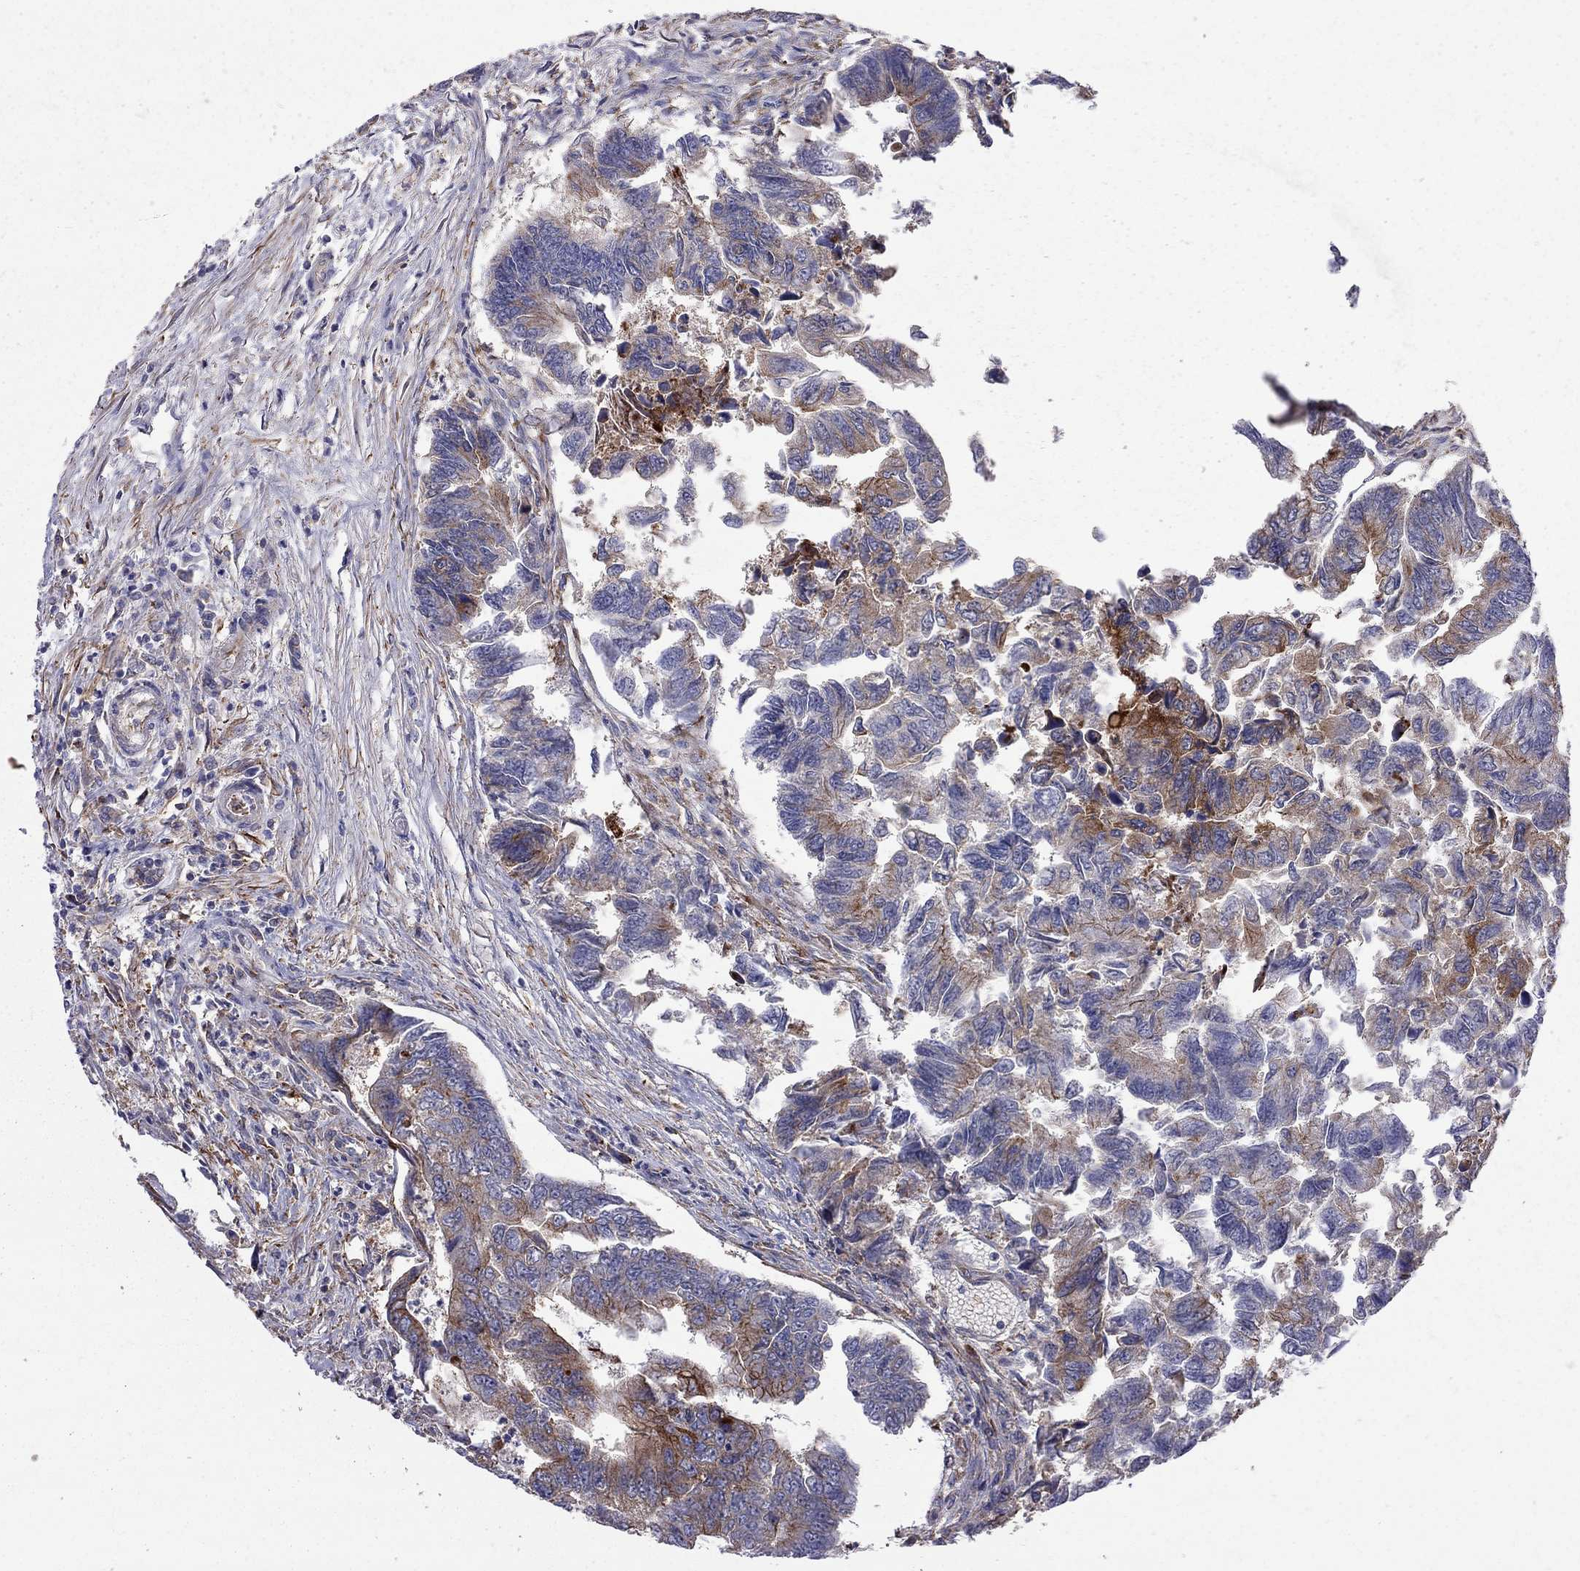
{"staining": {"intensity": "strong", "quantity": "<25%", "location": "cytoplasmic/membranous"}, "tissue": "colorectal cancer", "cell_type": "Tumor cells", "image_type": "cancer", "snomed": [{"axis": "morphology", "description": "Adenocarcinoma, NOS"}, {"axis": "topography", "description": "Colon"}], "caption": "DAB immunohistochemical staining of human colorectal cancer exhibits strong cytoplasmic/membranous protein staining in about <25% of tumor cells.", "gene": "EIF4E3", "patient": {"sex": "female", "age": 65}}